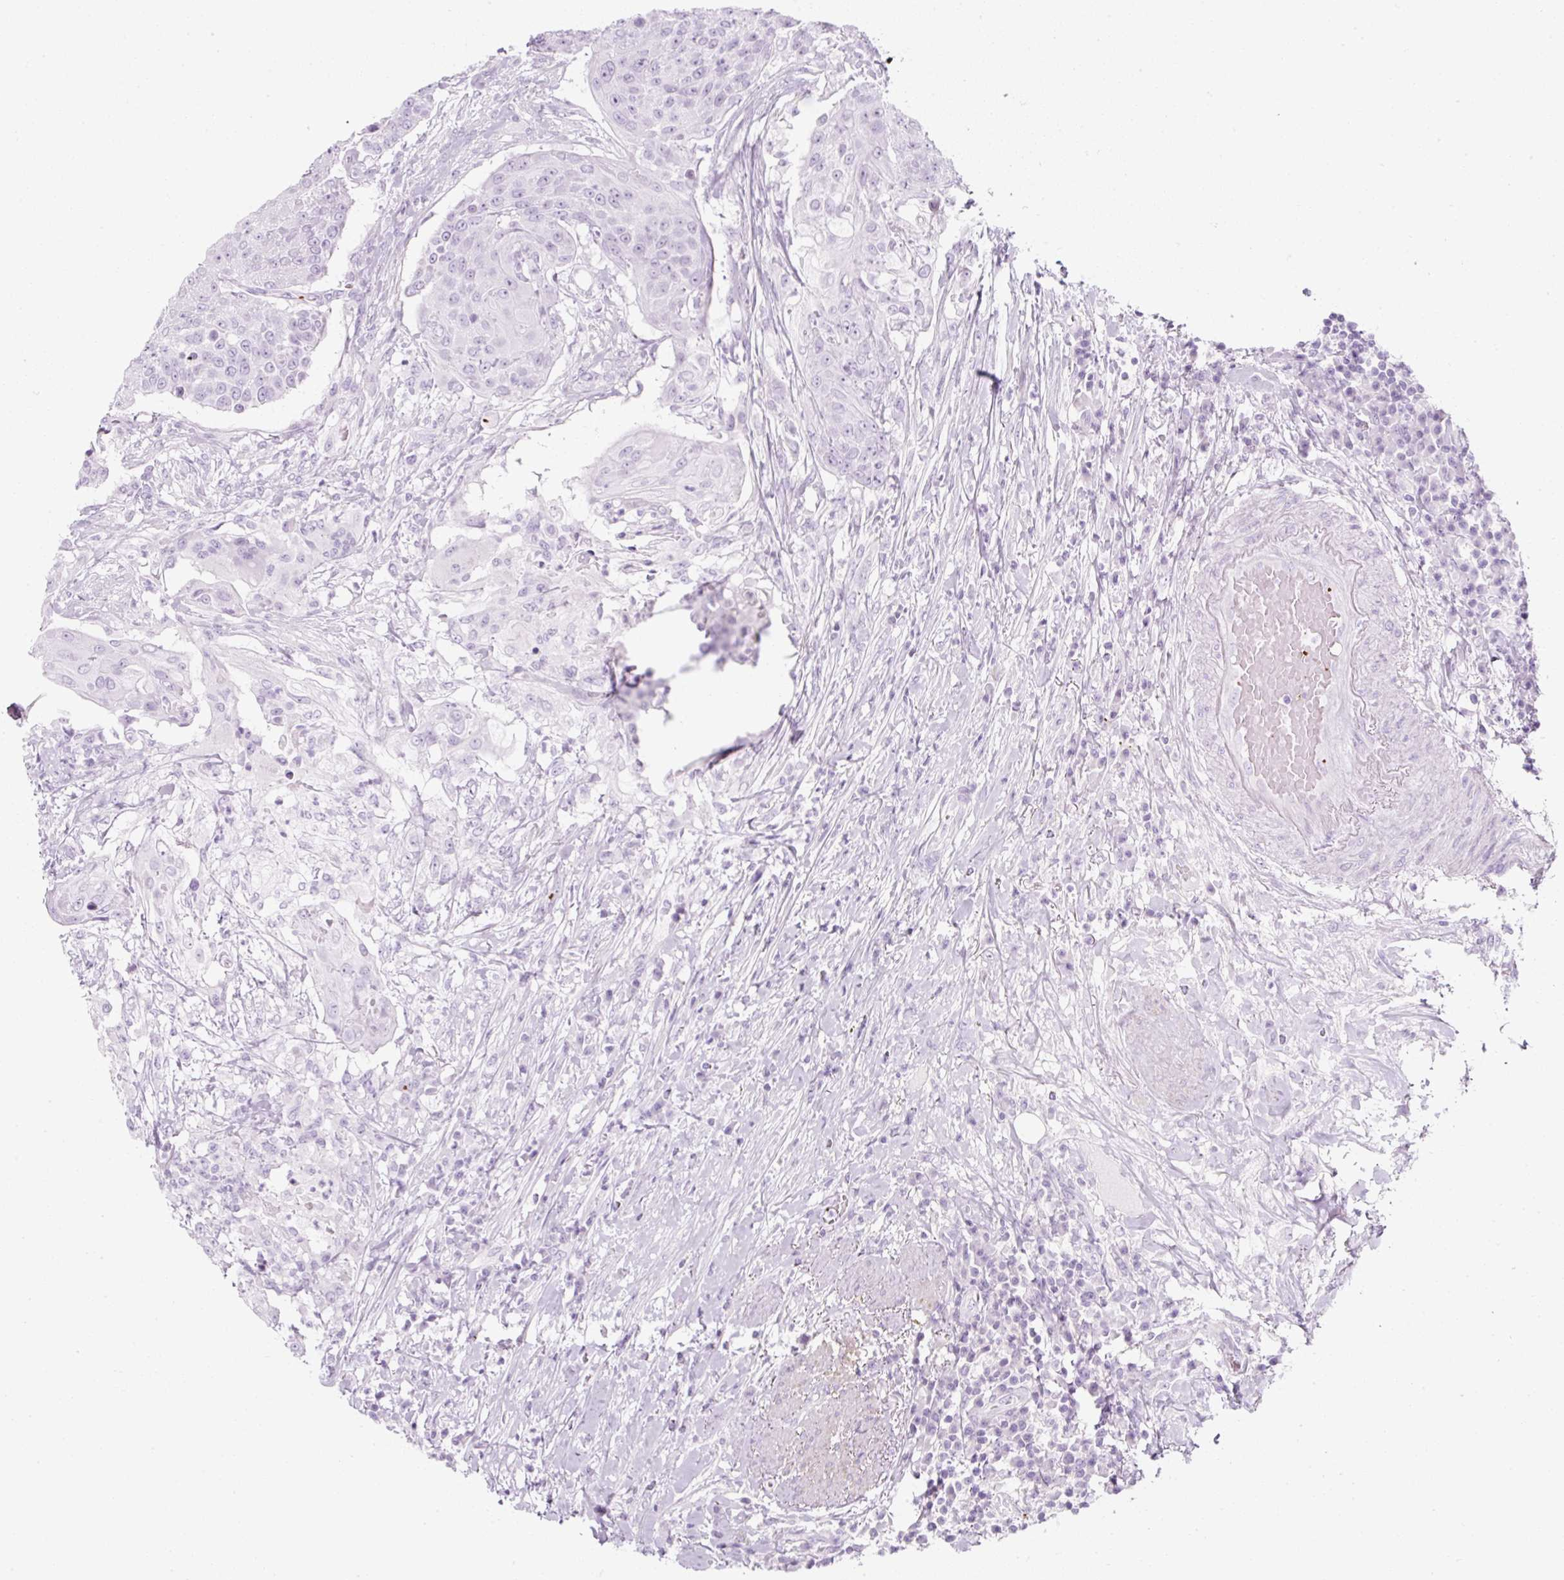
{"staining": {"intensity": "negative", "quantity": "none", "location": "none"}, "tissue": "urothelial cancer", "cell_type": "Tumor cells", "image_type": "cancer", "snomed": [{"axis": "morphology", "description": "Urothelial carcinoma, High grade"}, {"axis": "topography", "description": "Urinary bladder"}], "caption": "High magnification brightfield microscopy of urothelial carcinoma (high-grade) stained with DAB (3,3'-diaminobenzidine) (brown) and counterstained with hematoxylin (blue): tumor cells show no significant staining. The staining was performed using DAB (3,3'-diaminobenzidine) to visualize the protein expression in brown, while the nuclei were stained in blue with hematoxylin (Magnification: 20x).", "gene": "PF4V1", "patient": {"sex": "female", "age": 63}}